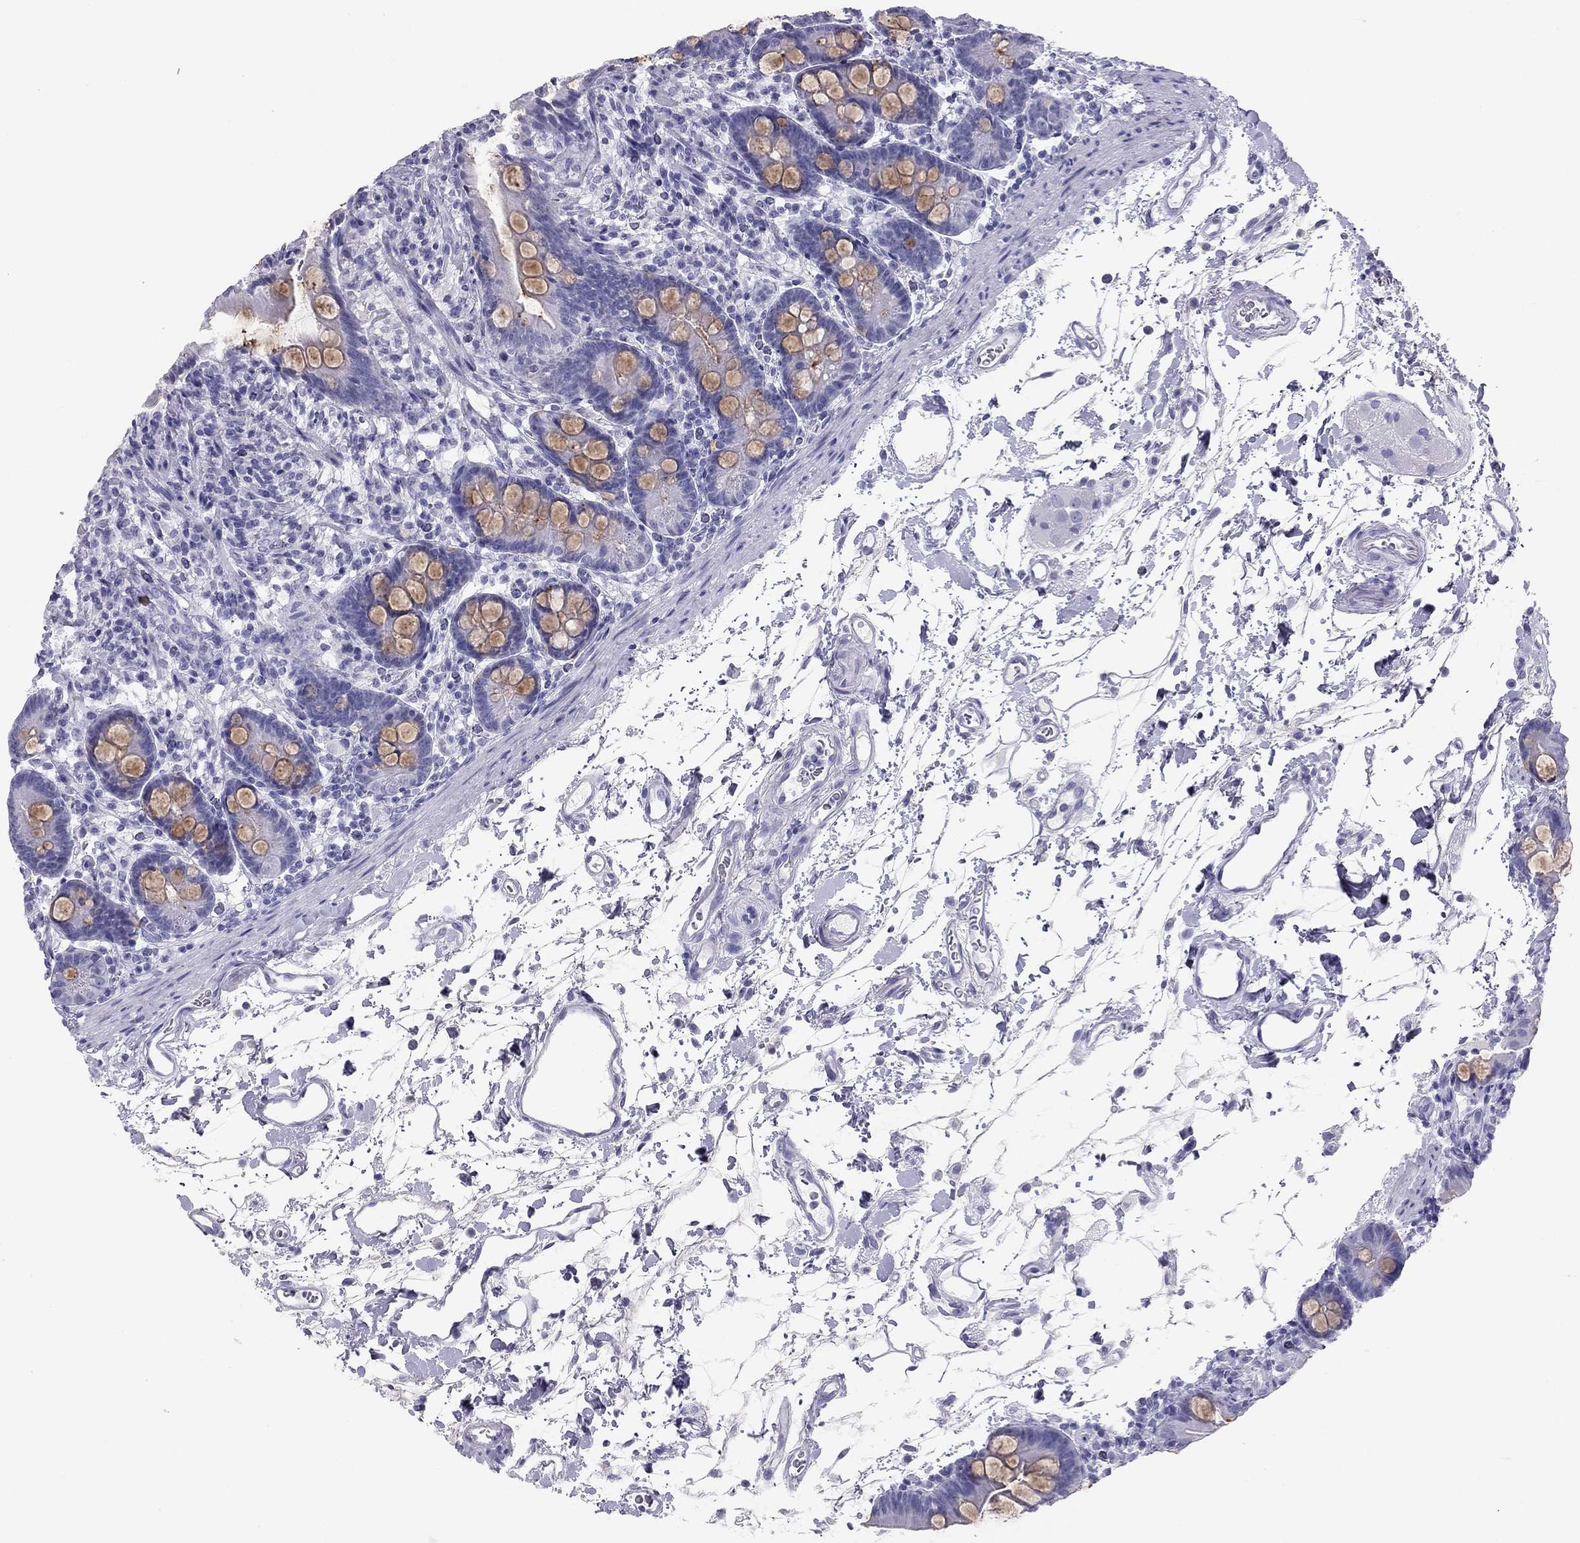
{"staining": {"intensity": "moderate", "quantity": "<25%", "location": "cytoplasmic/membranous"}, "tissue": "small intestine", "cell_type": "Glandular cells", "image_type": "normal", "snomed": [{"axis": "morphology", "description": "Normal tissue, NOS"}, {"axis": "topography", "description": "Small intestine"}], "caption": "Glandular cells exhibit low levels of moderate cytoplasmic/membranous staining in approximately <25% of cells in benign human small intestine.", "gene": "KLRG1", "patient": {"sex": "female", "age": 44}}